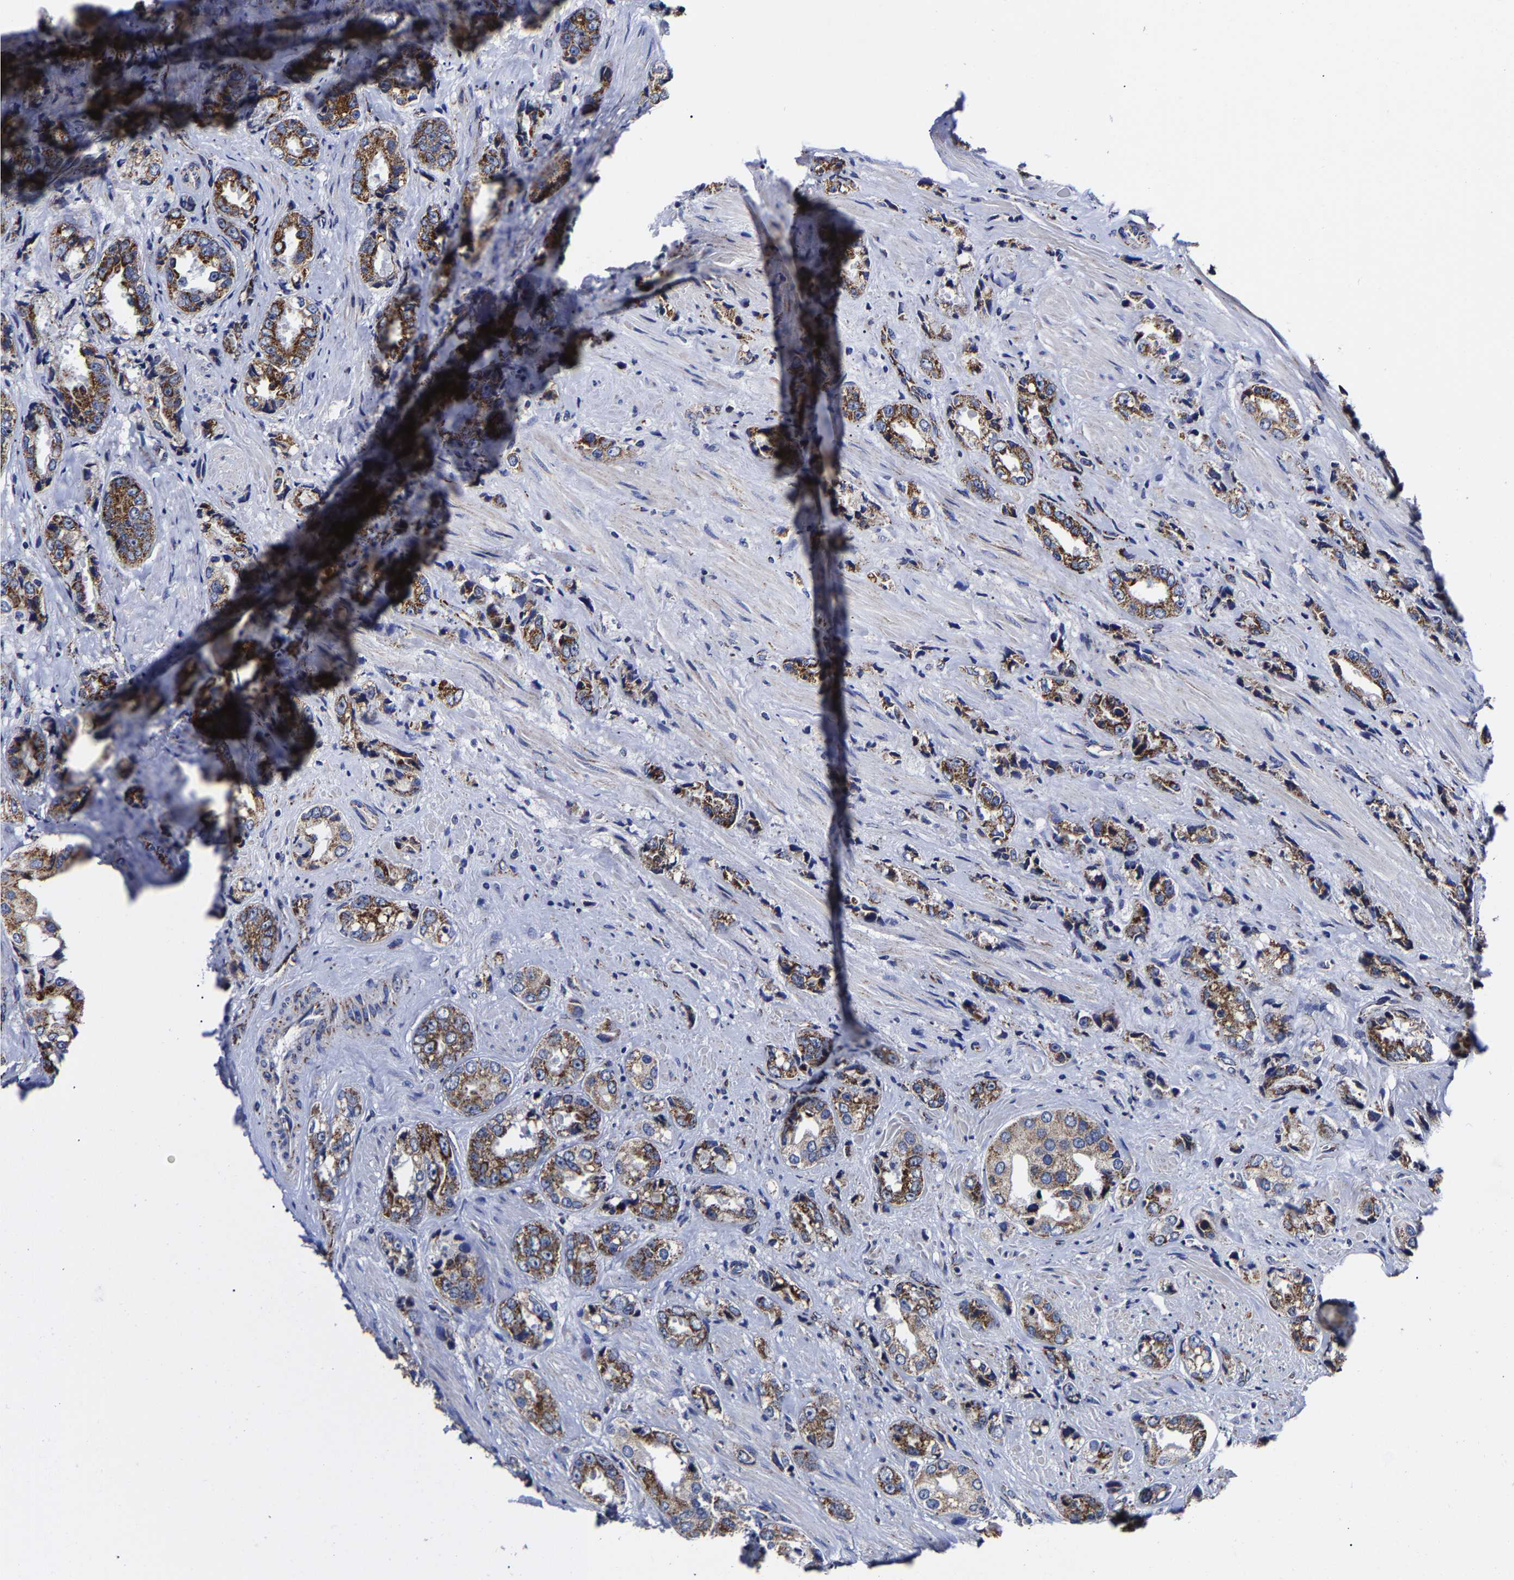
{"staining": {"intensity": "moderate", "quantity": ">75%", "location": "cytoplasmic/membranous"}, "tissue": "prostate cancer", "cell_type": "Tumor cells", "image_type": "cancer", "snomed": [{"axis": "morphology", "description": "Adenocarcinoma, High grade"}, {"axis": "topography", "description": "Prostate"}], "caption": "Immunohistochemical staining of human prostate high-grade adenocarcinoma demonstrates moderate cytoplasmic/membranous protein expression in approximately >75% of tumor cells.", "gene": "AASS", "patient": {"sex": "male", "age": 61}}